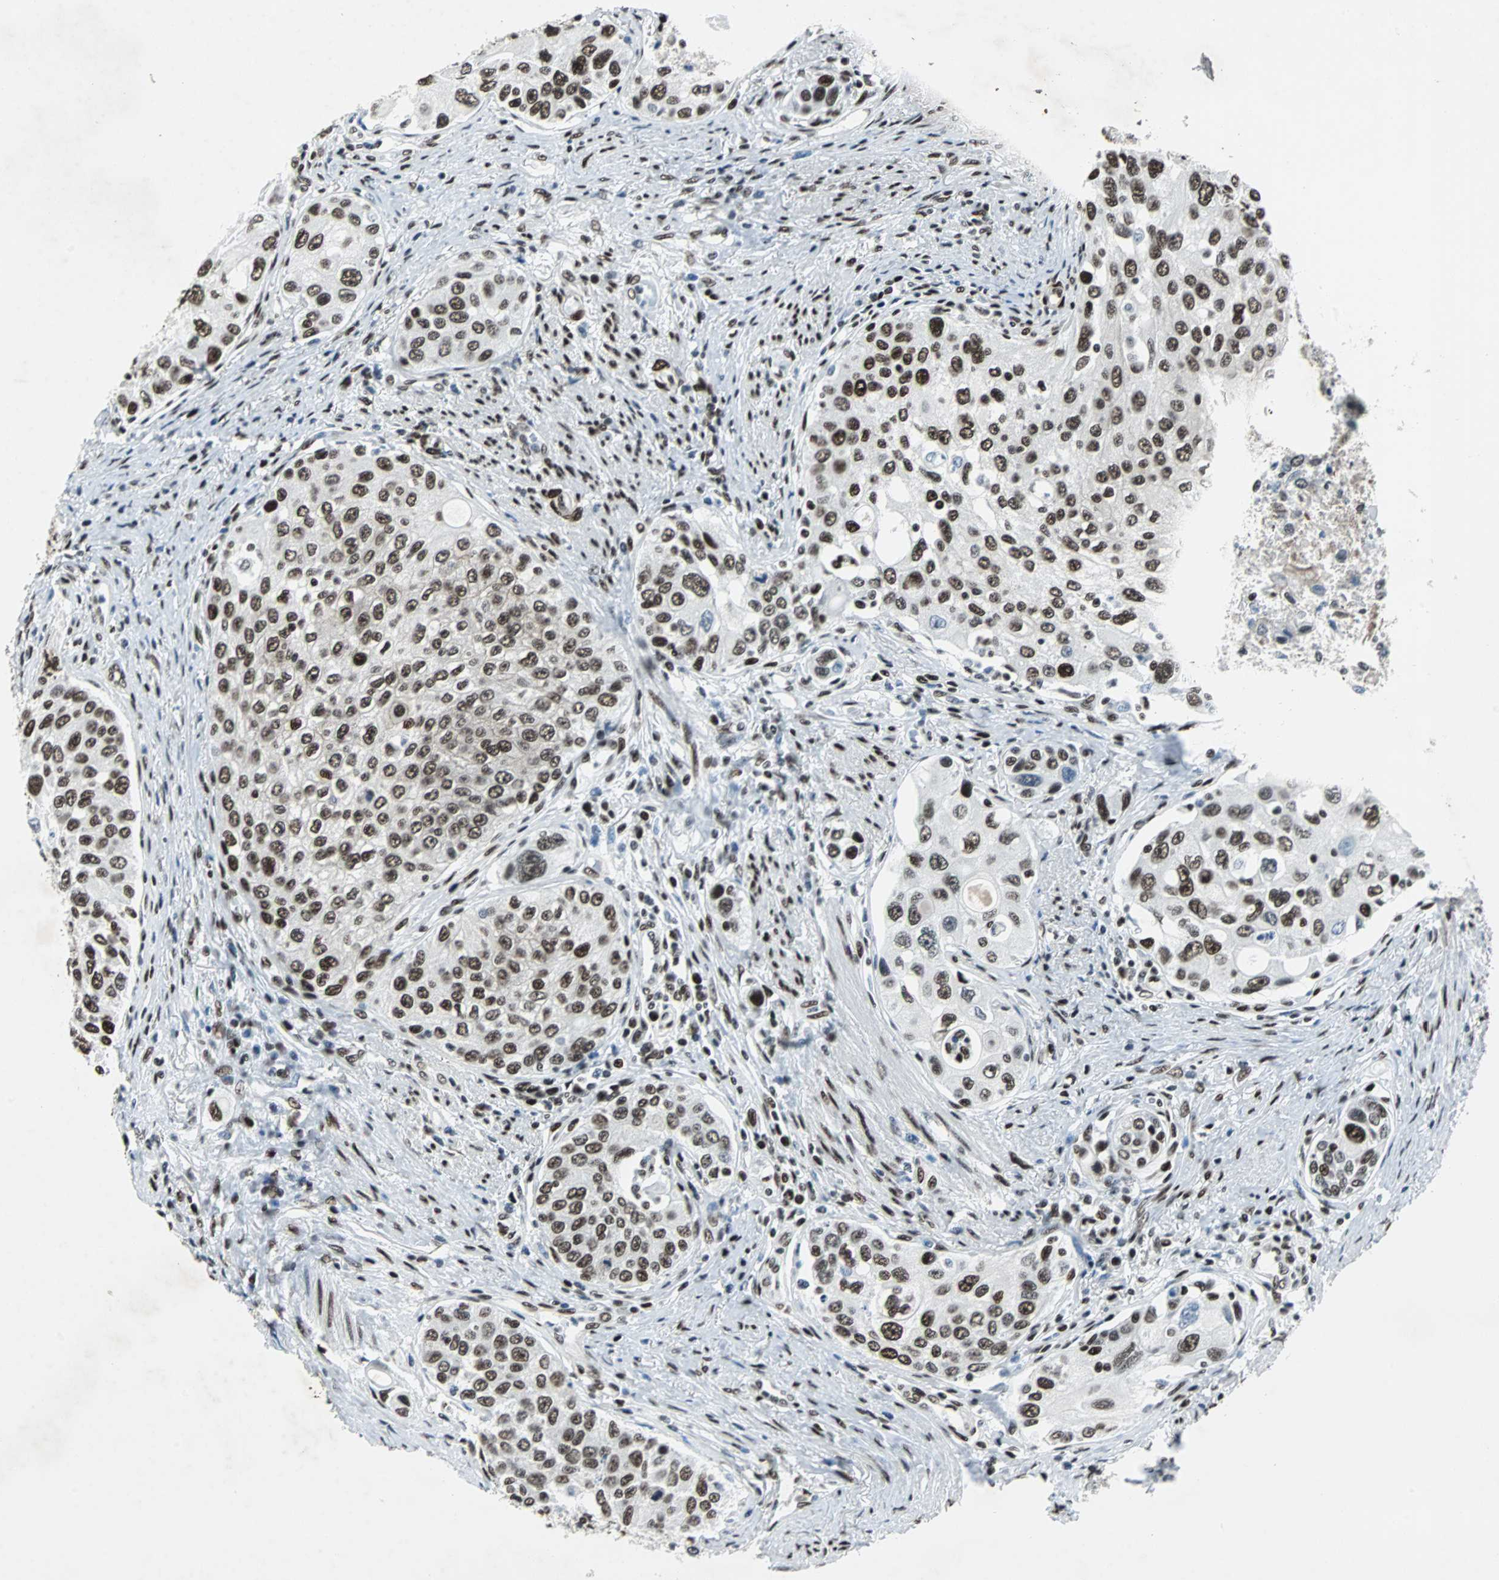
{"staining": {"intensity": "strong", "quantity": ">75%", "location": "nuclear"}, "tissue": "urothelial cancer", "cell_type": "Tumor cells", "image_type": "cancer", "snomed": [{"axis": "morphology", "description": "Urothelial carcinoma, High grade"}, {"axis": "topography", "description": "Urinary bladder"}], "caption": "Immunohistochemical staining of human high-grade urothelial carcinoma exhibits high levels of strong nuclear staining in approximately >75% of tumor cells.", "gene": "MEF2D", "patient": {"sex": "female", "age": 56}}